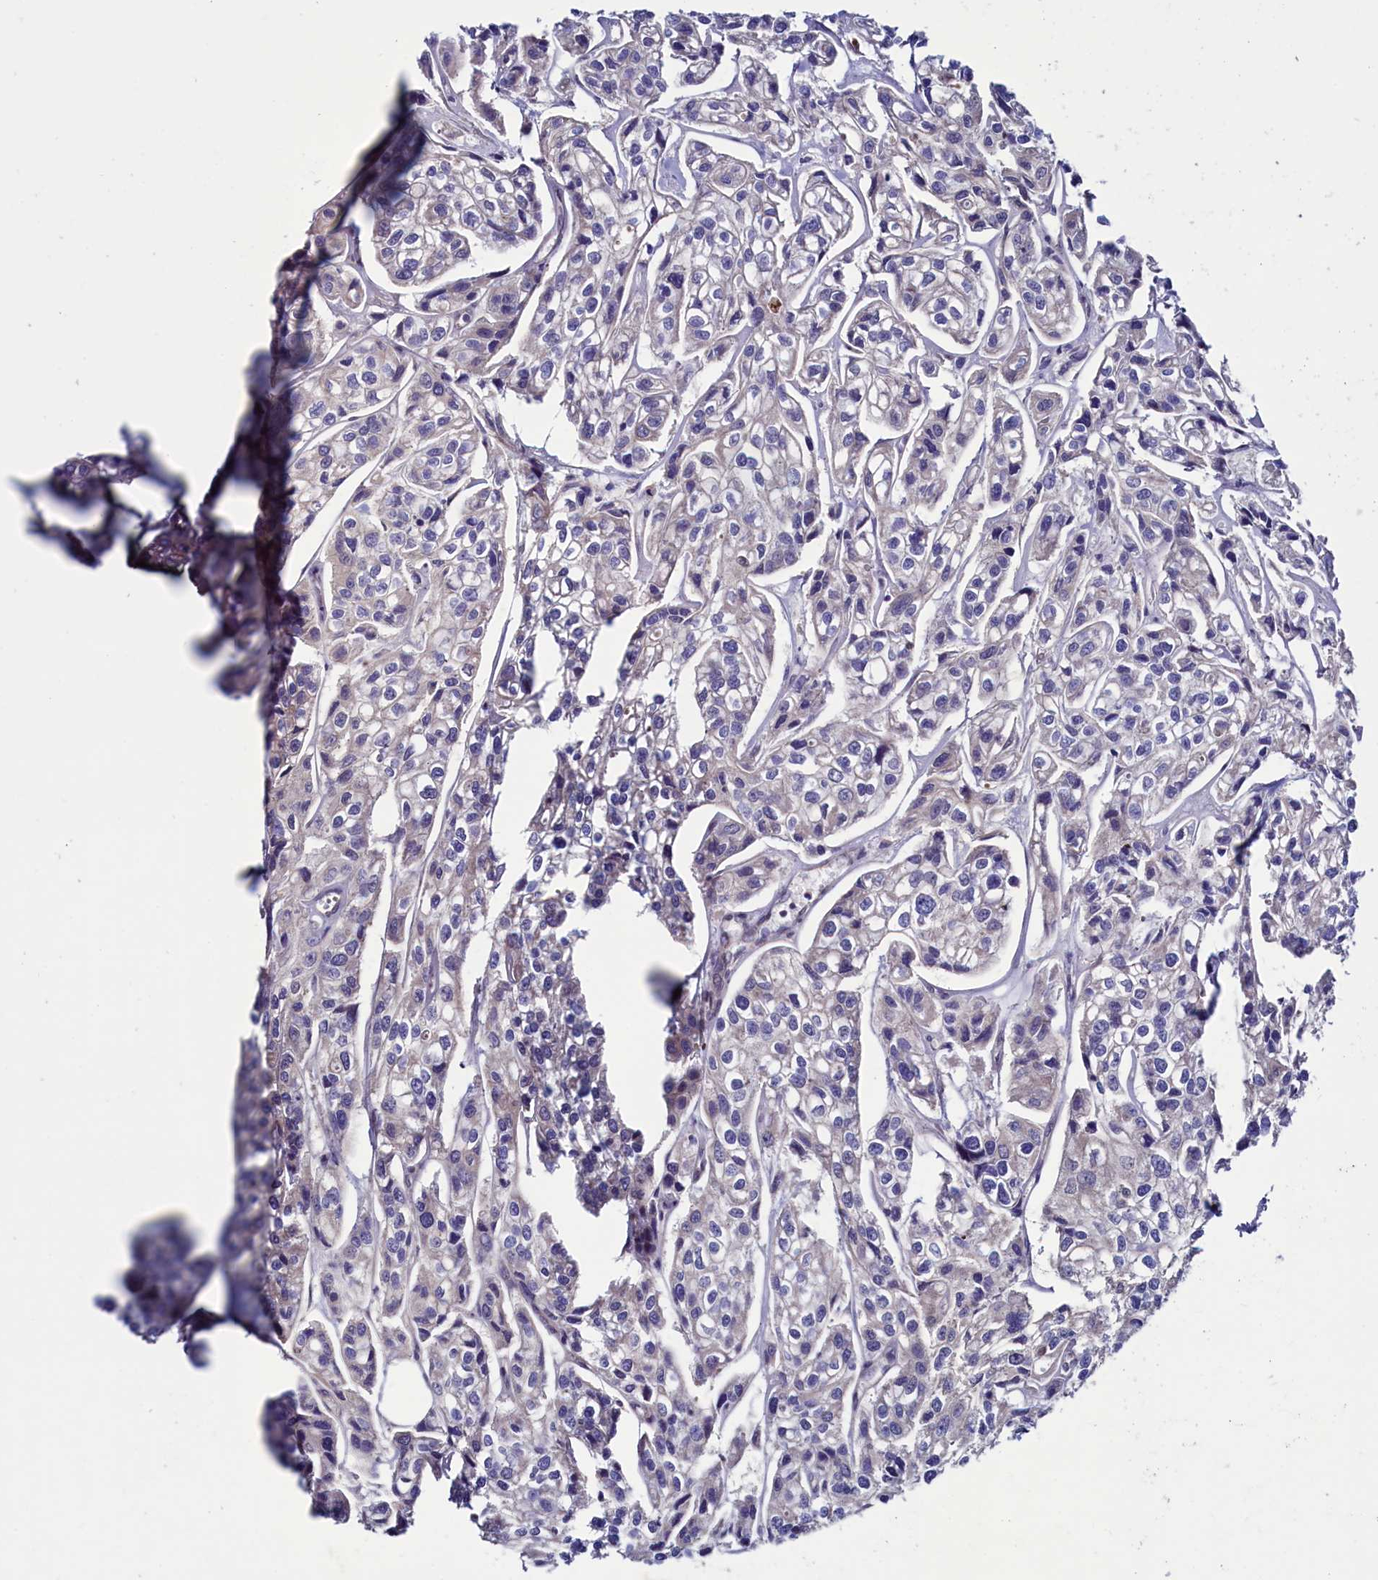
{"staining": {"intensity": "negative", "quantity": "none", "location": "none"}, "tissue": "urothelial cancer", "cell_type": "Tumor cells", "image_type": "cancer", "snomed": [{"axis": "morphology", "description": "Urothelial carcinoma, High grade"}, {"axis": "topography", "description": "Urinary bladder"}], "caption": "Tumor cells are negative for protein expression in human urothelial carcinoma (high-grade).", "gene": "ASTE1", "patient": {"sex": "male", "age": 67}}